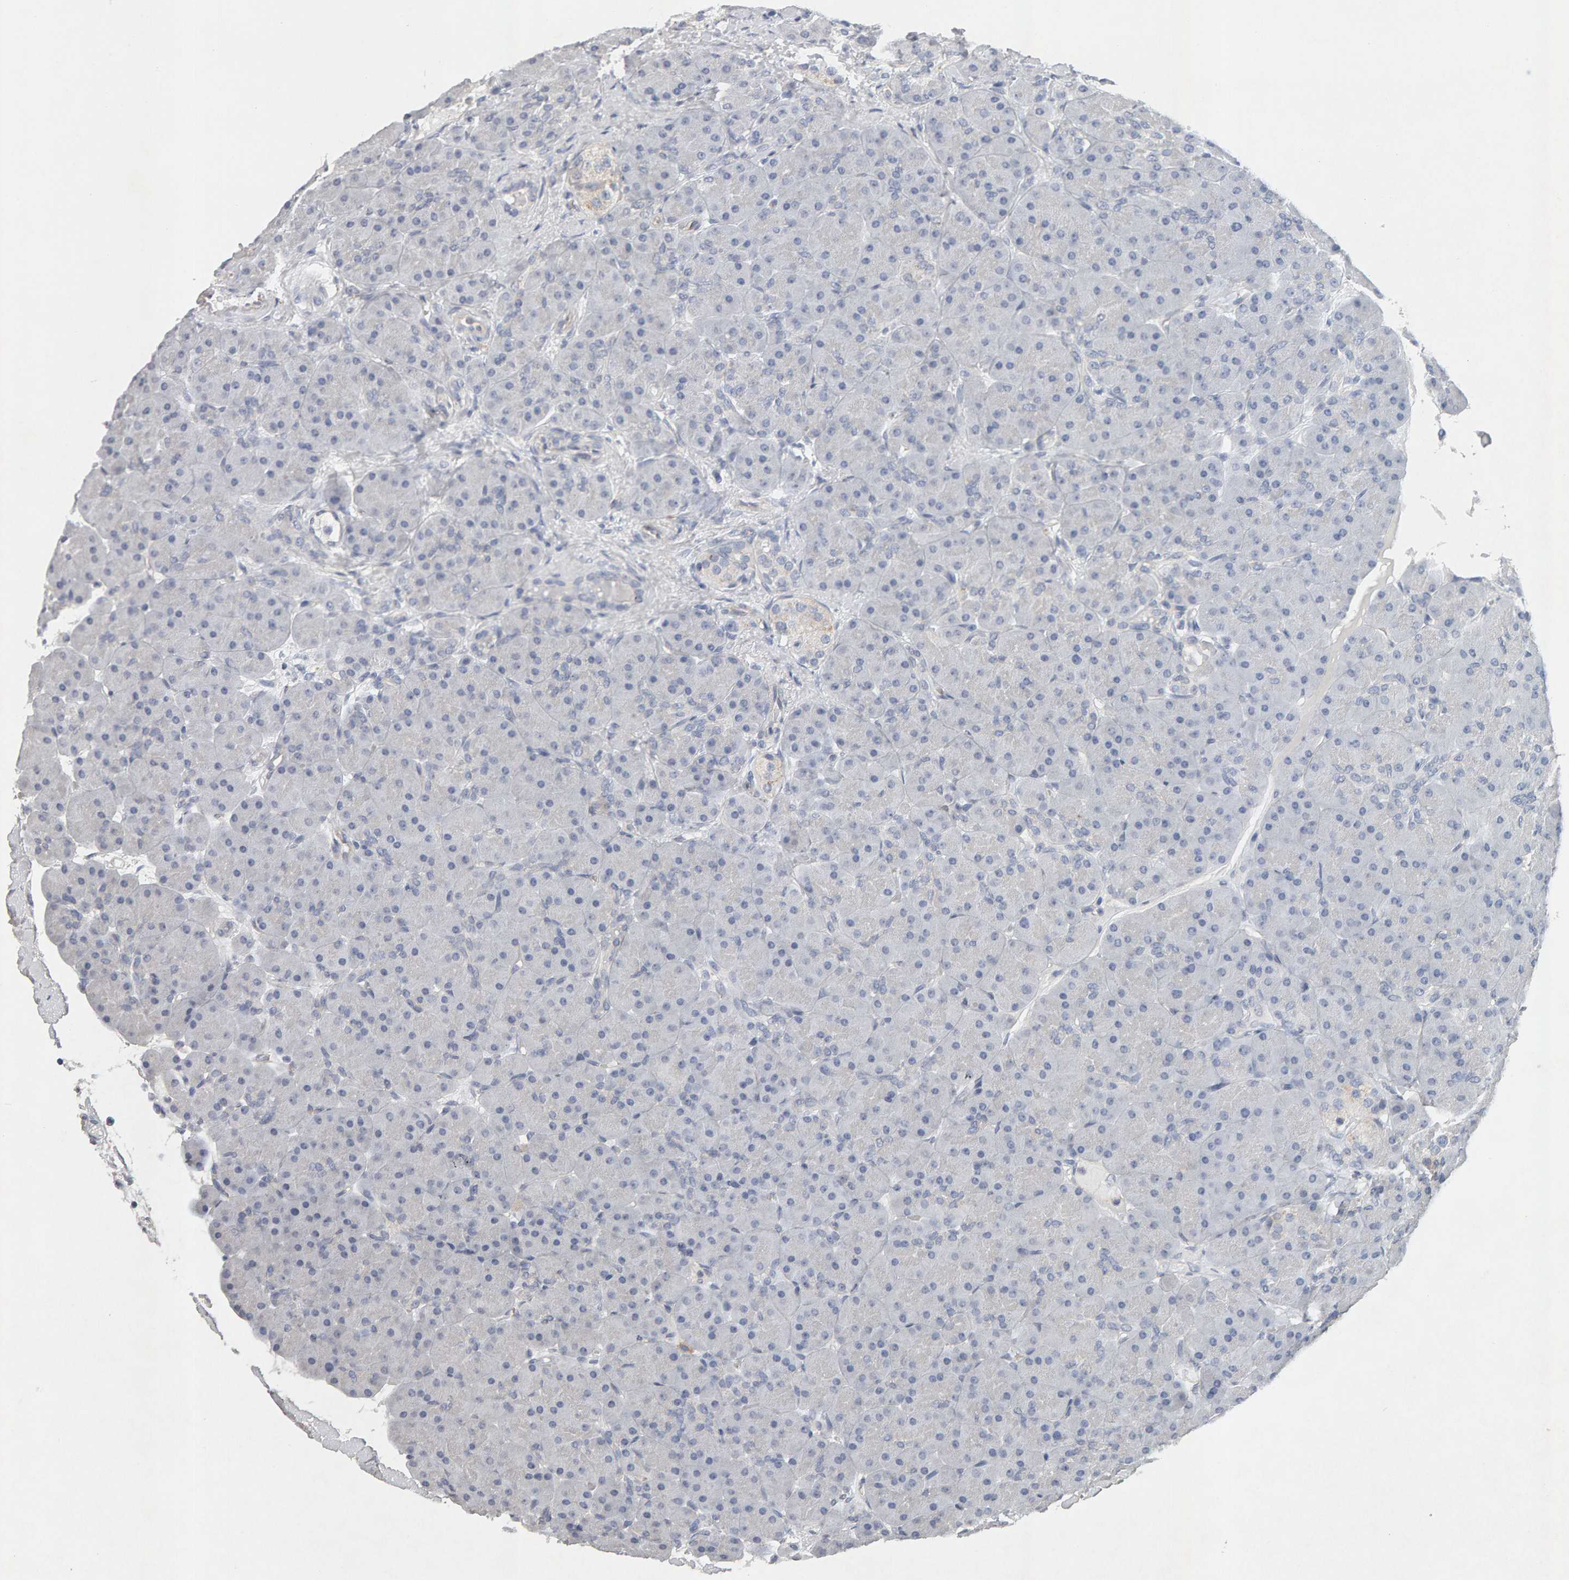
{"staining": {"intensity": "strong", "quantity": "25%-75%", "location": "cytoplasmic/membranous"}, "tissue": "pancreas", "cell_type": "Exocrine glandular cells", "image_type": "normal", "snomed": [{"axis": "morphology", "description": "Normal tissue, NOS"}, {"axis": "topography", "description": "Pancreas"}], "caption": "DAB immunohistochemical staining of normal human pancreas displays strong cytoplasmic/membranous protein staining in about 25%-75% of exocrine glandular cells. Immunohistochemistry stains the protein in brown and the nuclei are stained blue.", "gene": "PTPRM", "patient": {"sex": "male", "age": 66}}